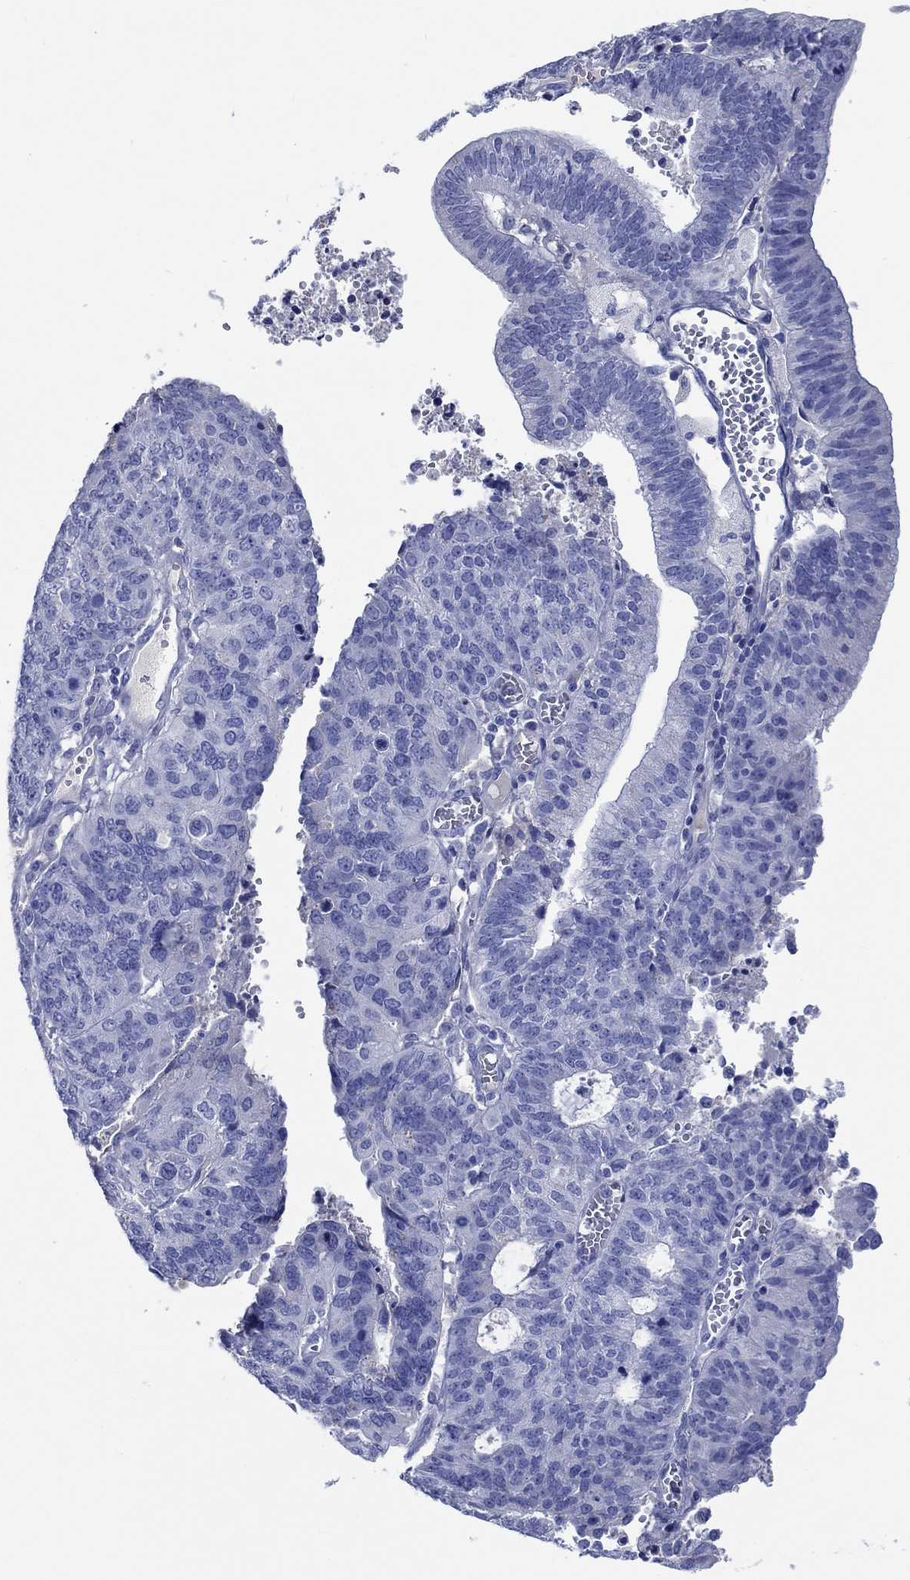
{"staining": {"intensity": "negative", "quantity": "none", "location": "none"}, "tissue": "endometrial cancer", "cell_type": "Tumor cells", "image_type": "cancer", "snomed": [{"axis": "morphology", "description": "Adenocarcinoma, NOS"}, {"axis": "topography", "description": "Endometrium"}], "caption": "Immunohistochemistry (IHC) of endometrial cancer (adenocarcinoma) shows no positivity in tumor cells.", "gene": "SHISA4", "patient": {"sex": "female", "age": 82}}